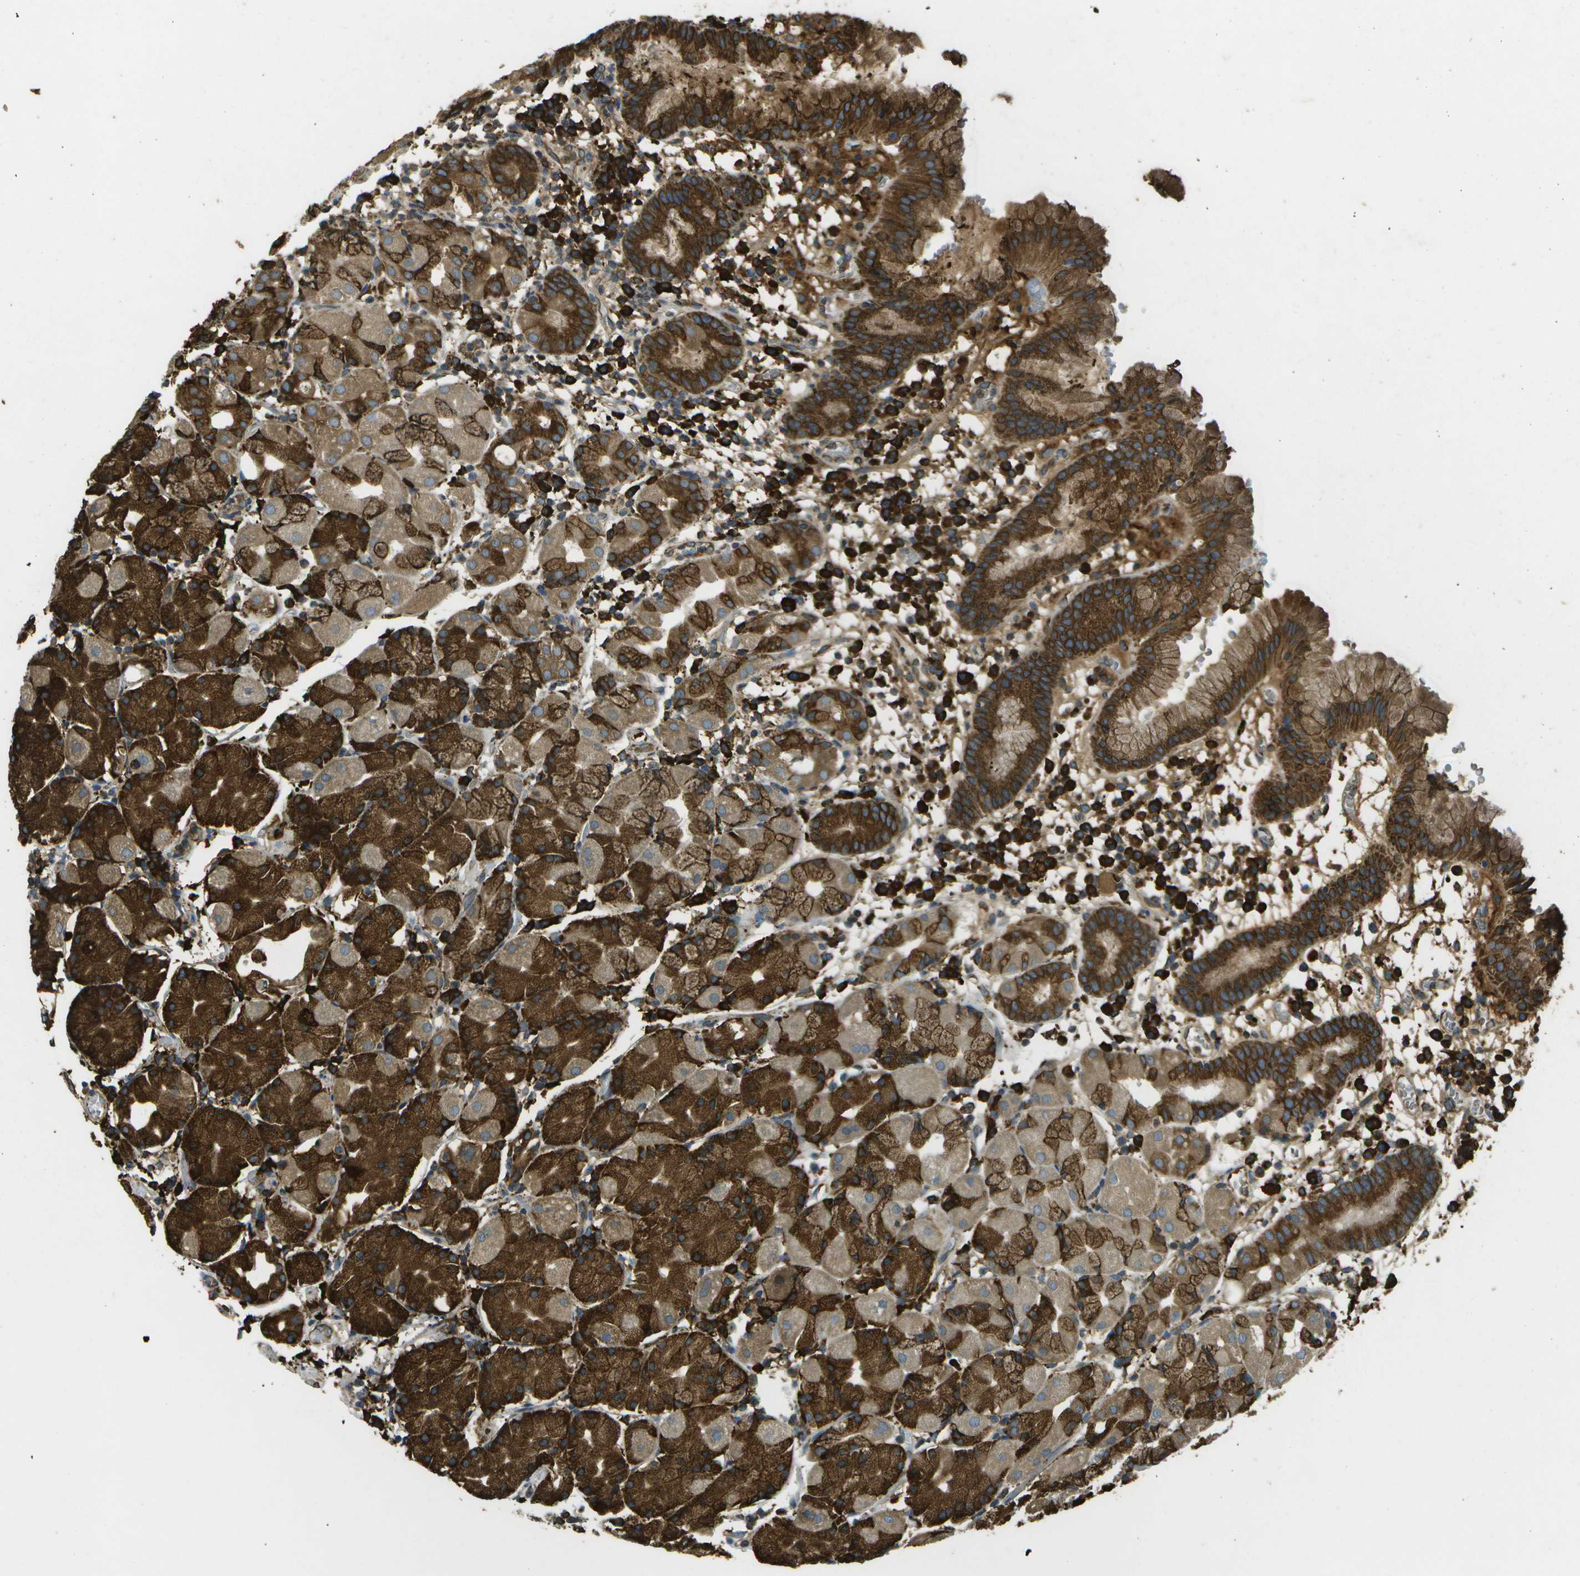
{"staining": {"intensity": "strong", "quantity": ">75%", "location": "cytoplasmic/membranous"}, "tissue": "stomach", "cell_type": "Glandular cells", "image_type": "normal", "snomed": [{"axis": "morphology", "description": "Normal tissue, NOS"}, {"axis": "topography", "description": "Stomach"}, {"axis": "topography", "description": "Stomach, lower"}], "caption": "Strong cytoplasmic/membranous positivity for a protein is seen in approximately >75% of glandular cells of unremarkable stomach using immunohistochemistry (IHC).", "gene": "PDIA4", "patient": {"sex": "female", "age": 75}}